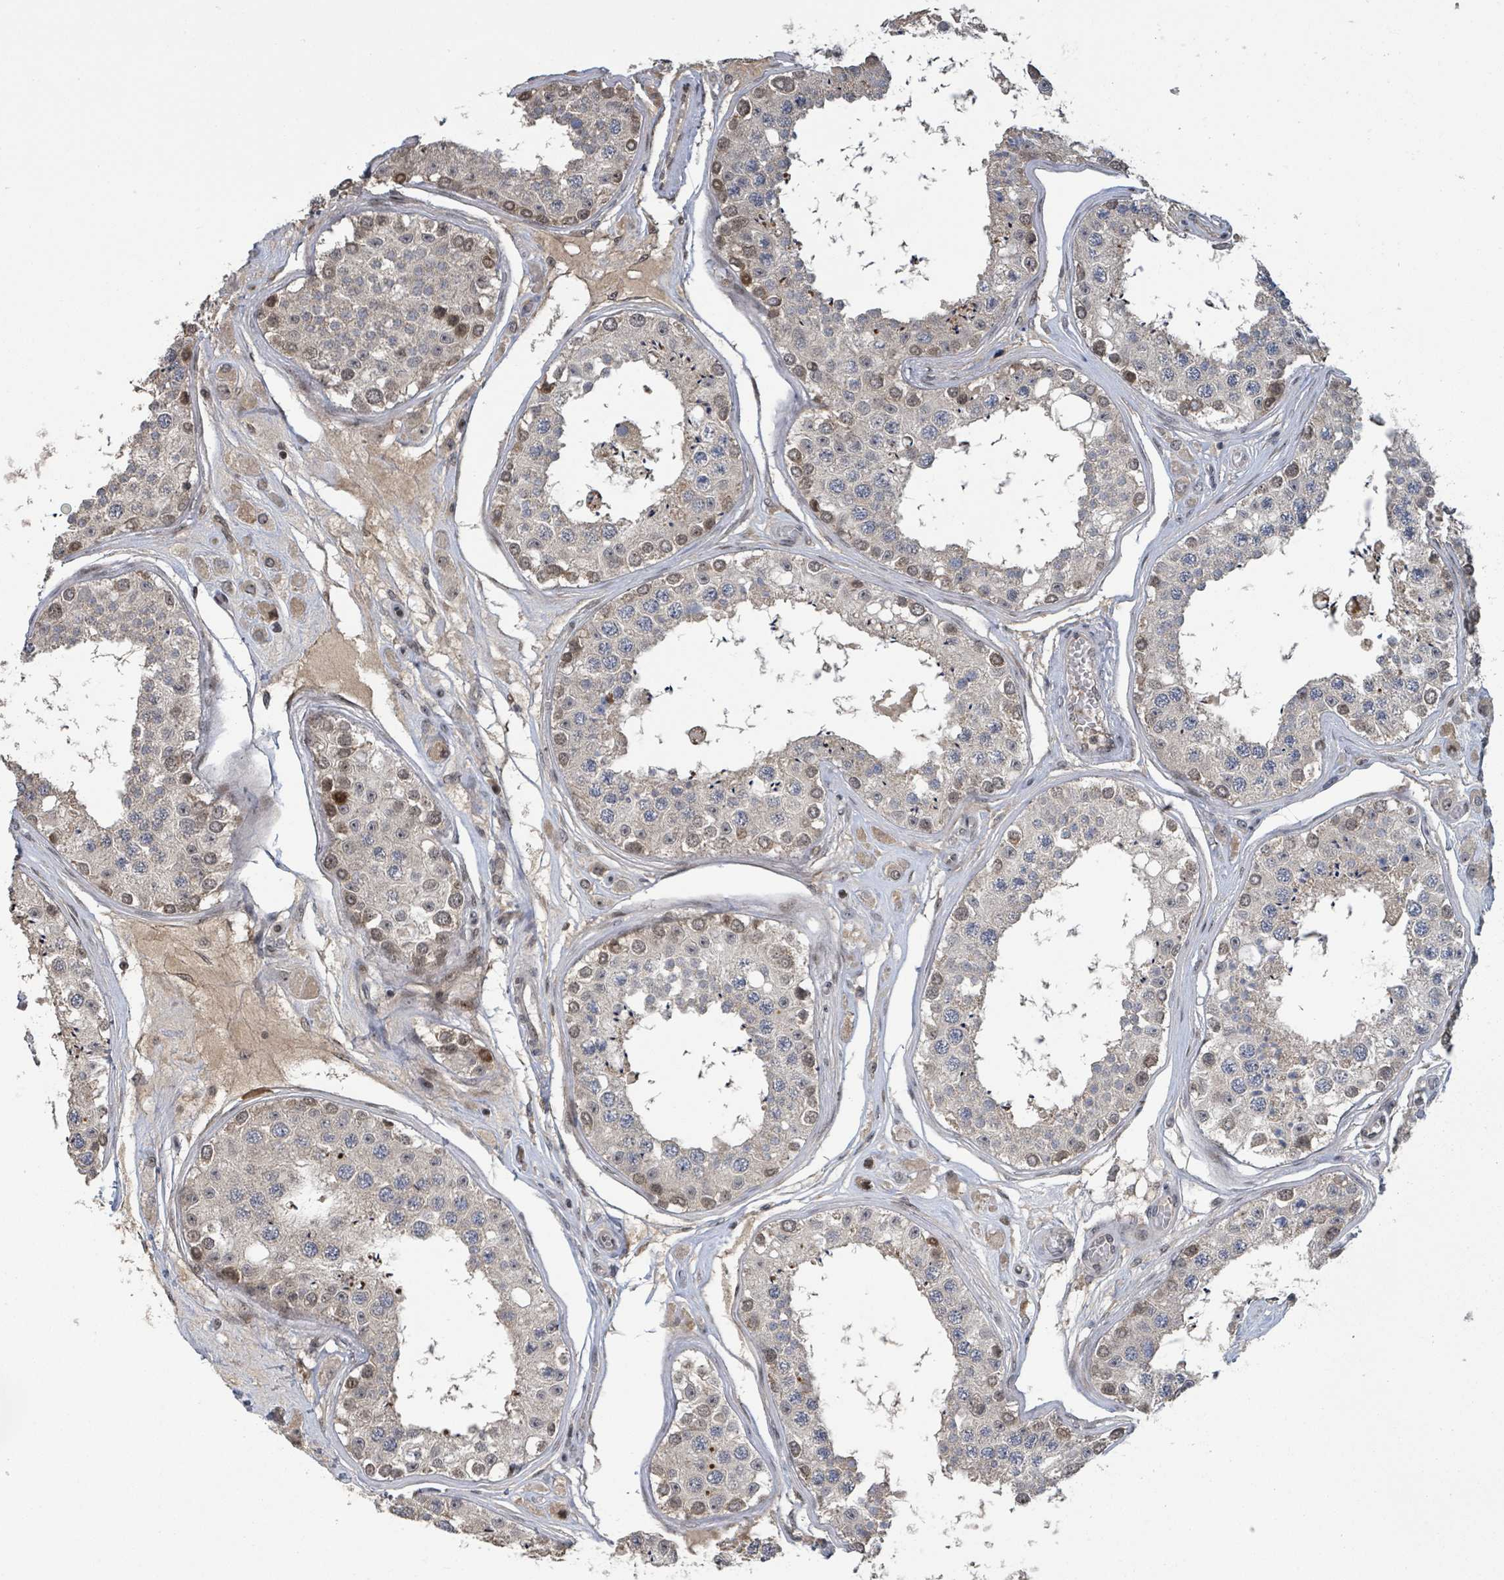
{"staining": {"intensity": "moderate", "quantity": "<25%", "location": "cytoplasmic/membranous,nuclear"}, "tissue": "testis", "cell_type": "Cells in seminiferous ducts", "image_type": "normal", "snomed": [{"axis": "morphology", "description": "Normal tissue, NOS"}, {"axis": "topography", "description": "Testis"}], "caption": "Testis stained for a protein (brown) demonstrates moderate cytoplasmic/membranous,nuclear positive staining in about <25% of cells in seminiferous ducts.", "gene": "ZBTB14", "patient": {"sex": "male", "age": 25}}